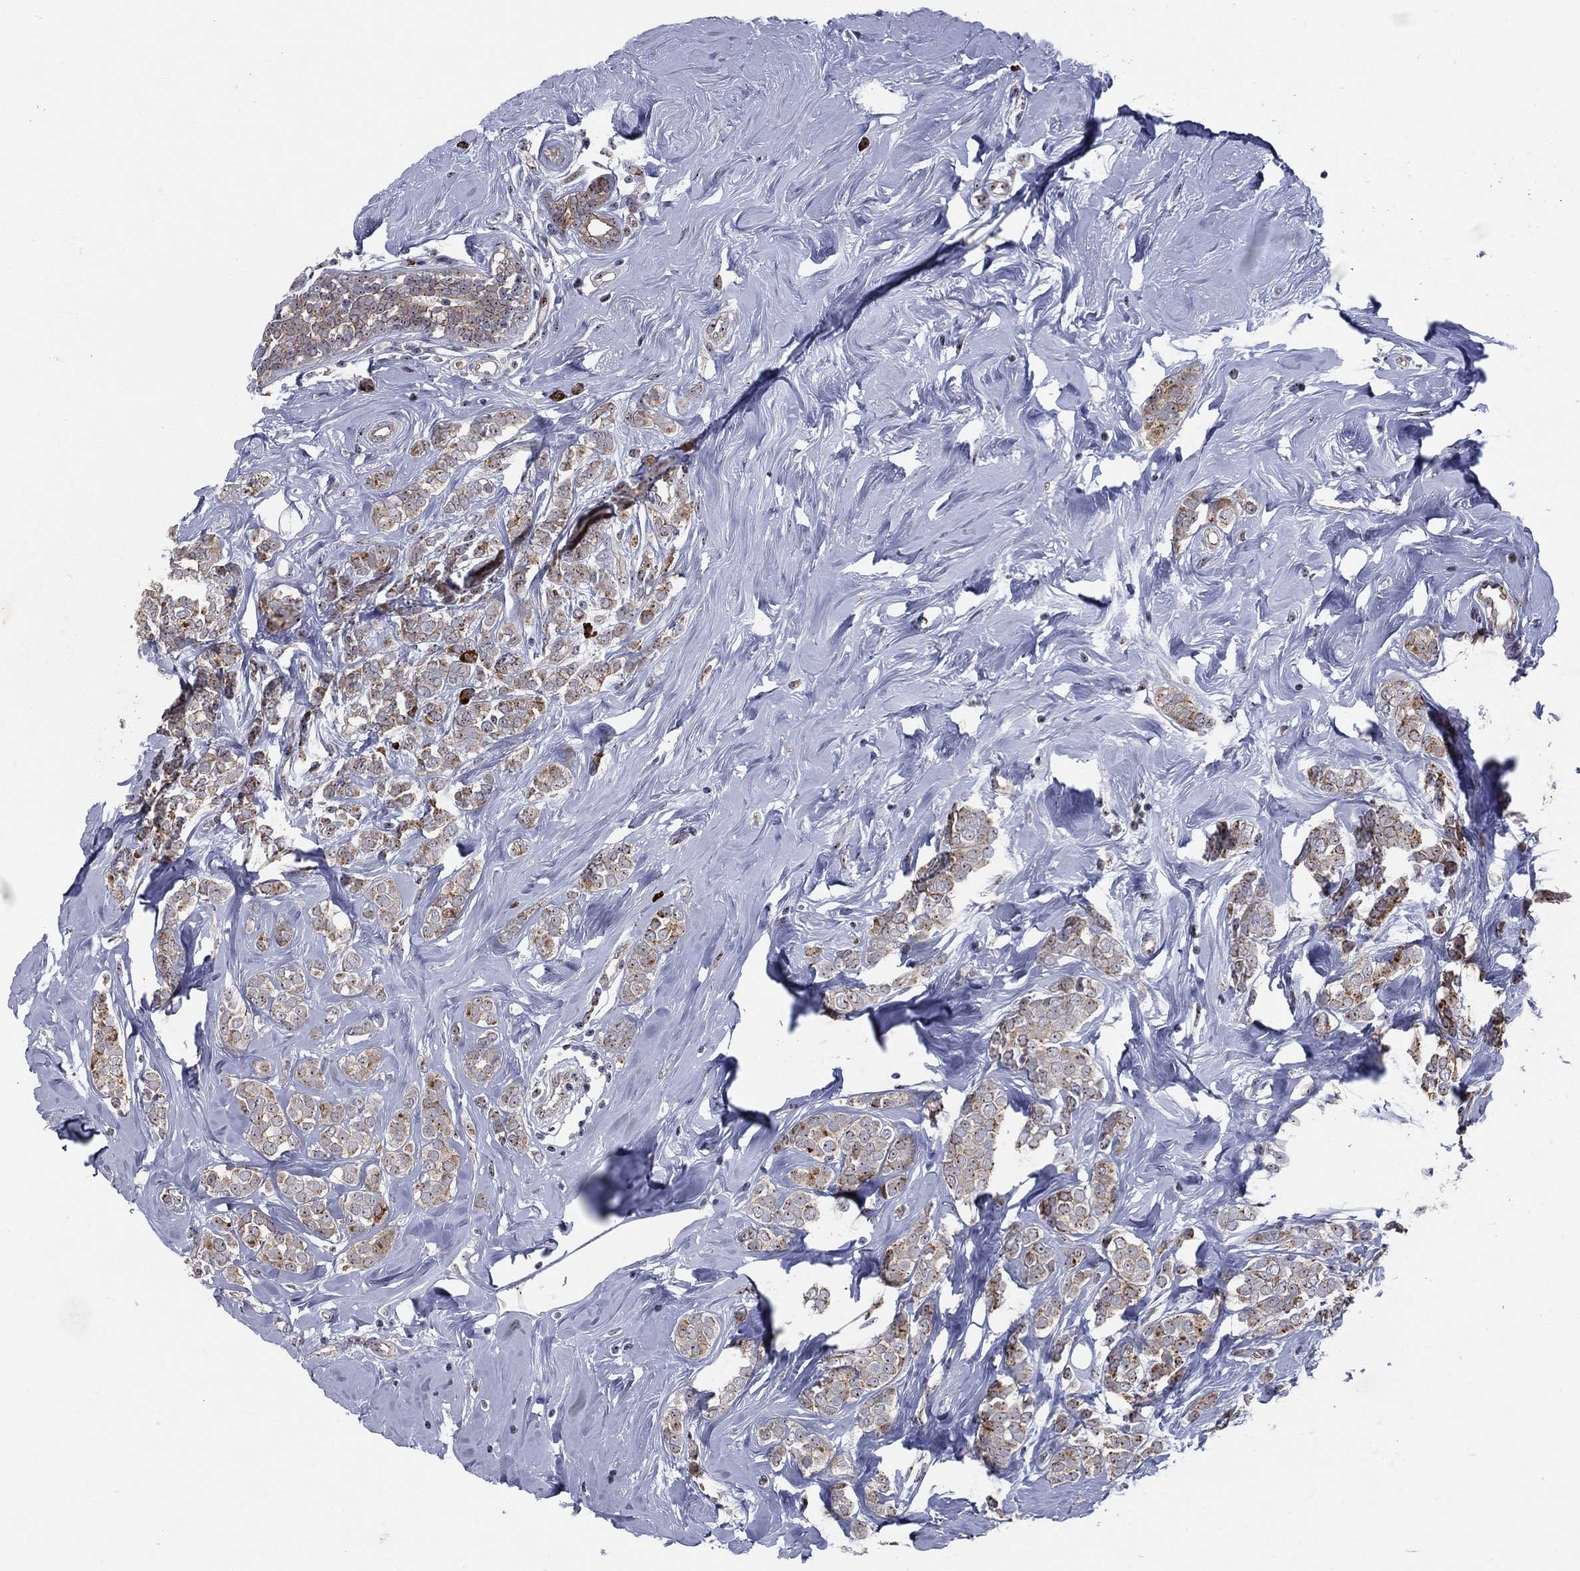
{"staining": {"intensity": "moderate", "quantity": "25%-75%", "location": "cytoplasmic/membranous"}, "tissue": "breast cancer", "cell_type": "Tumor cells", "image_type": "cancer", "snomed": [{"axis": "morphology", "description": "Lobular carcinoma"}, {"axis": "topography", "description": "Breast"}], "caption": "About 25%-75% of tumor cells in breast cancer demonstrate moderate cytoplasmic/membranous protein positivity as visualized by brown immunohistochemical staining.", "gene": "VHL", "patient": {"sex": "female", "age": 49}}